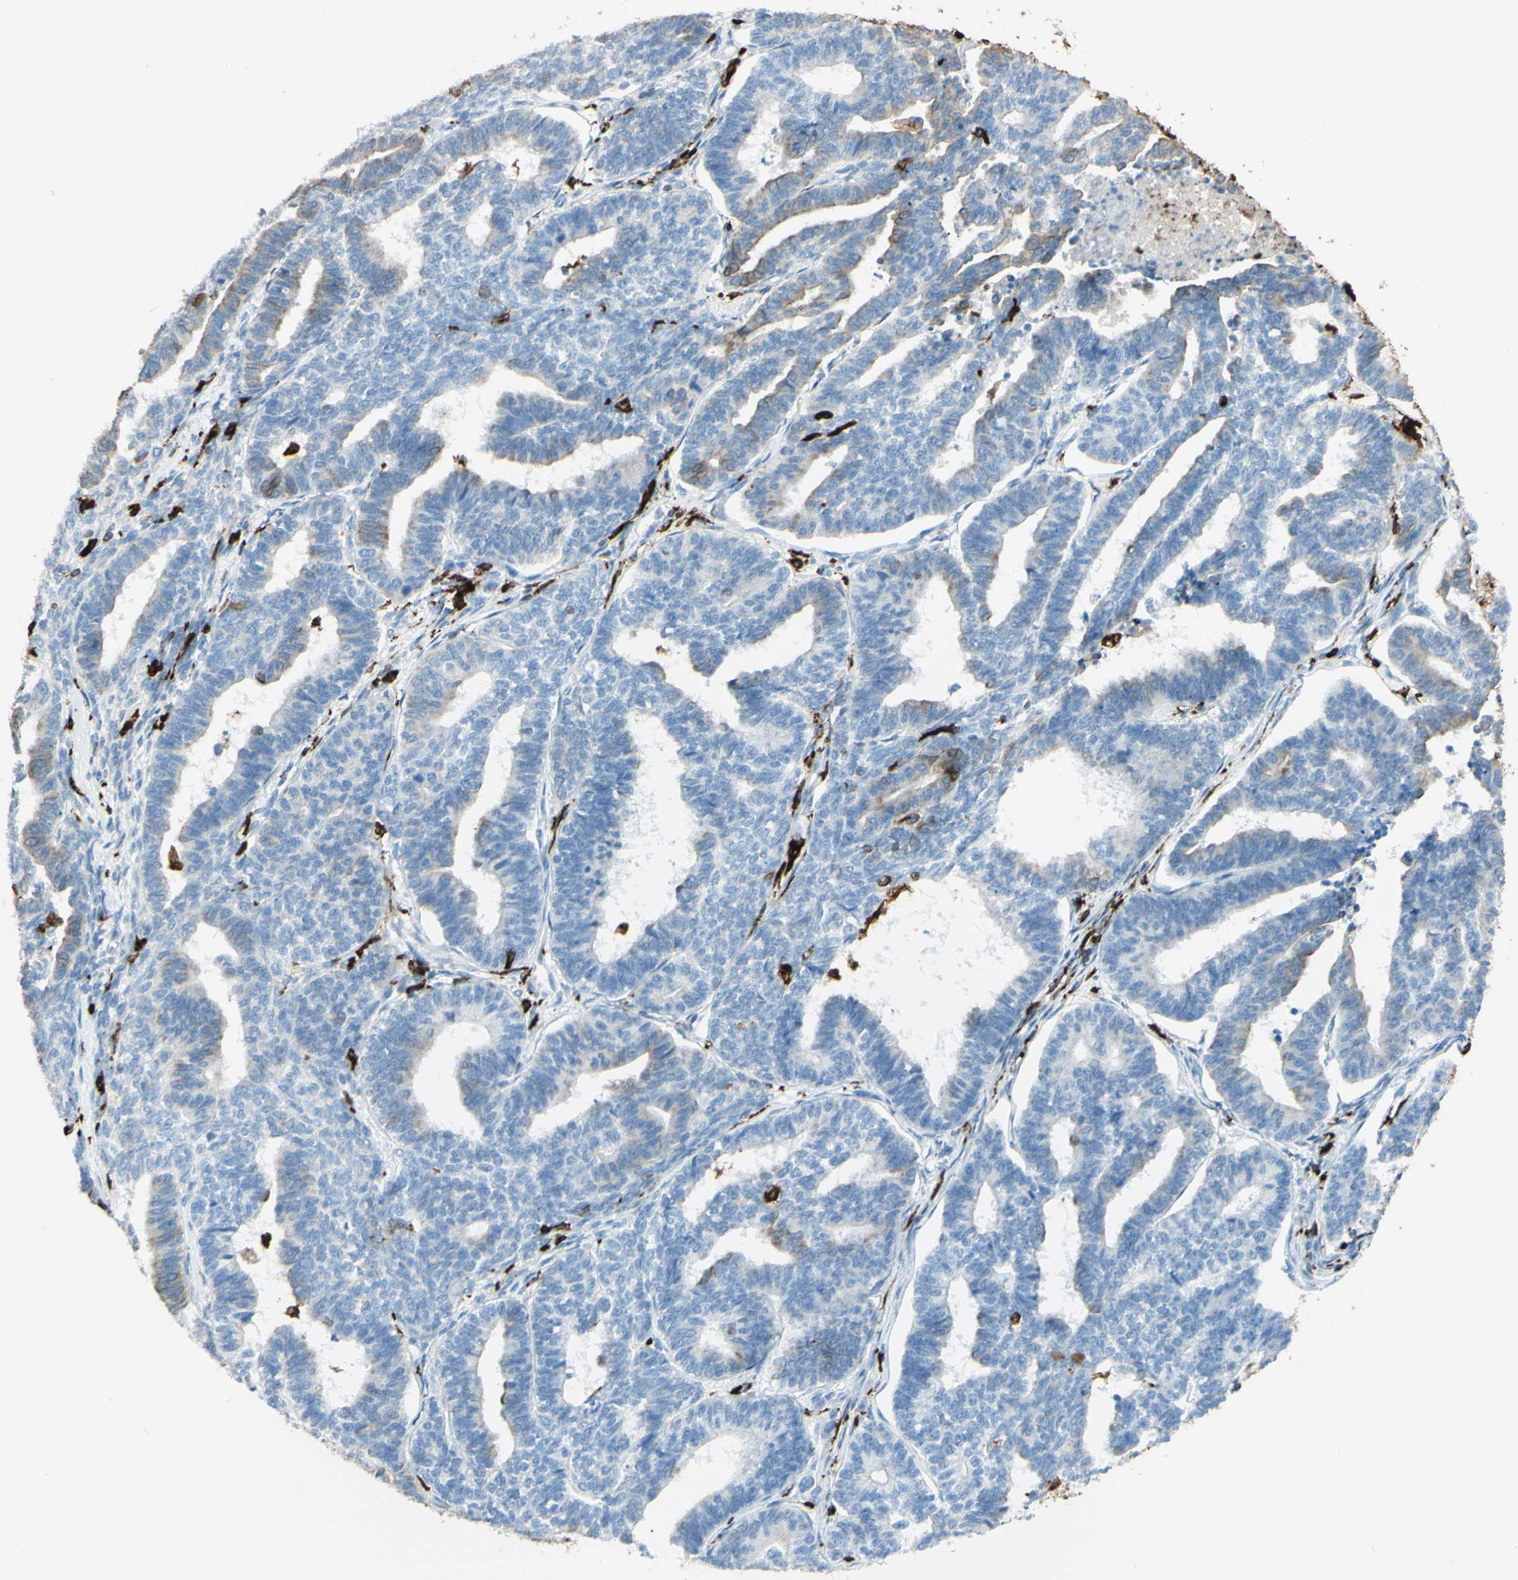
{"staining": {"intensity": "negative", "quantity": "none", "location": "none"}, "tissue": "endometrial cancer", "cell_type": "Tumor cells", "image_type": "cancer", "snomed": [{"axis": "morphology", "description": "Adenocarcinoma, NOS"}, {"axis": "topography", "description": "Endometrium"}], "caption": "Micrograph shows no significant protein staining in tumor cells of endometrial cancer.", "gene": "CD74", "patient": {"sex": "female", "age": 70}}